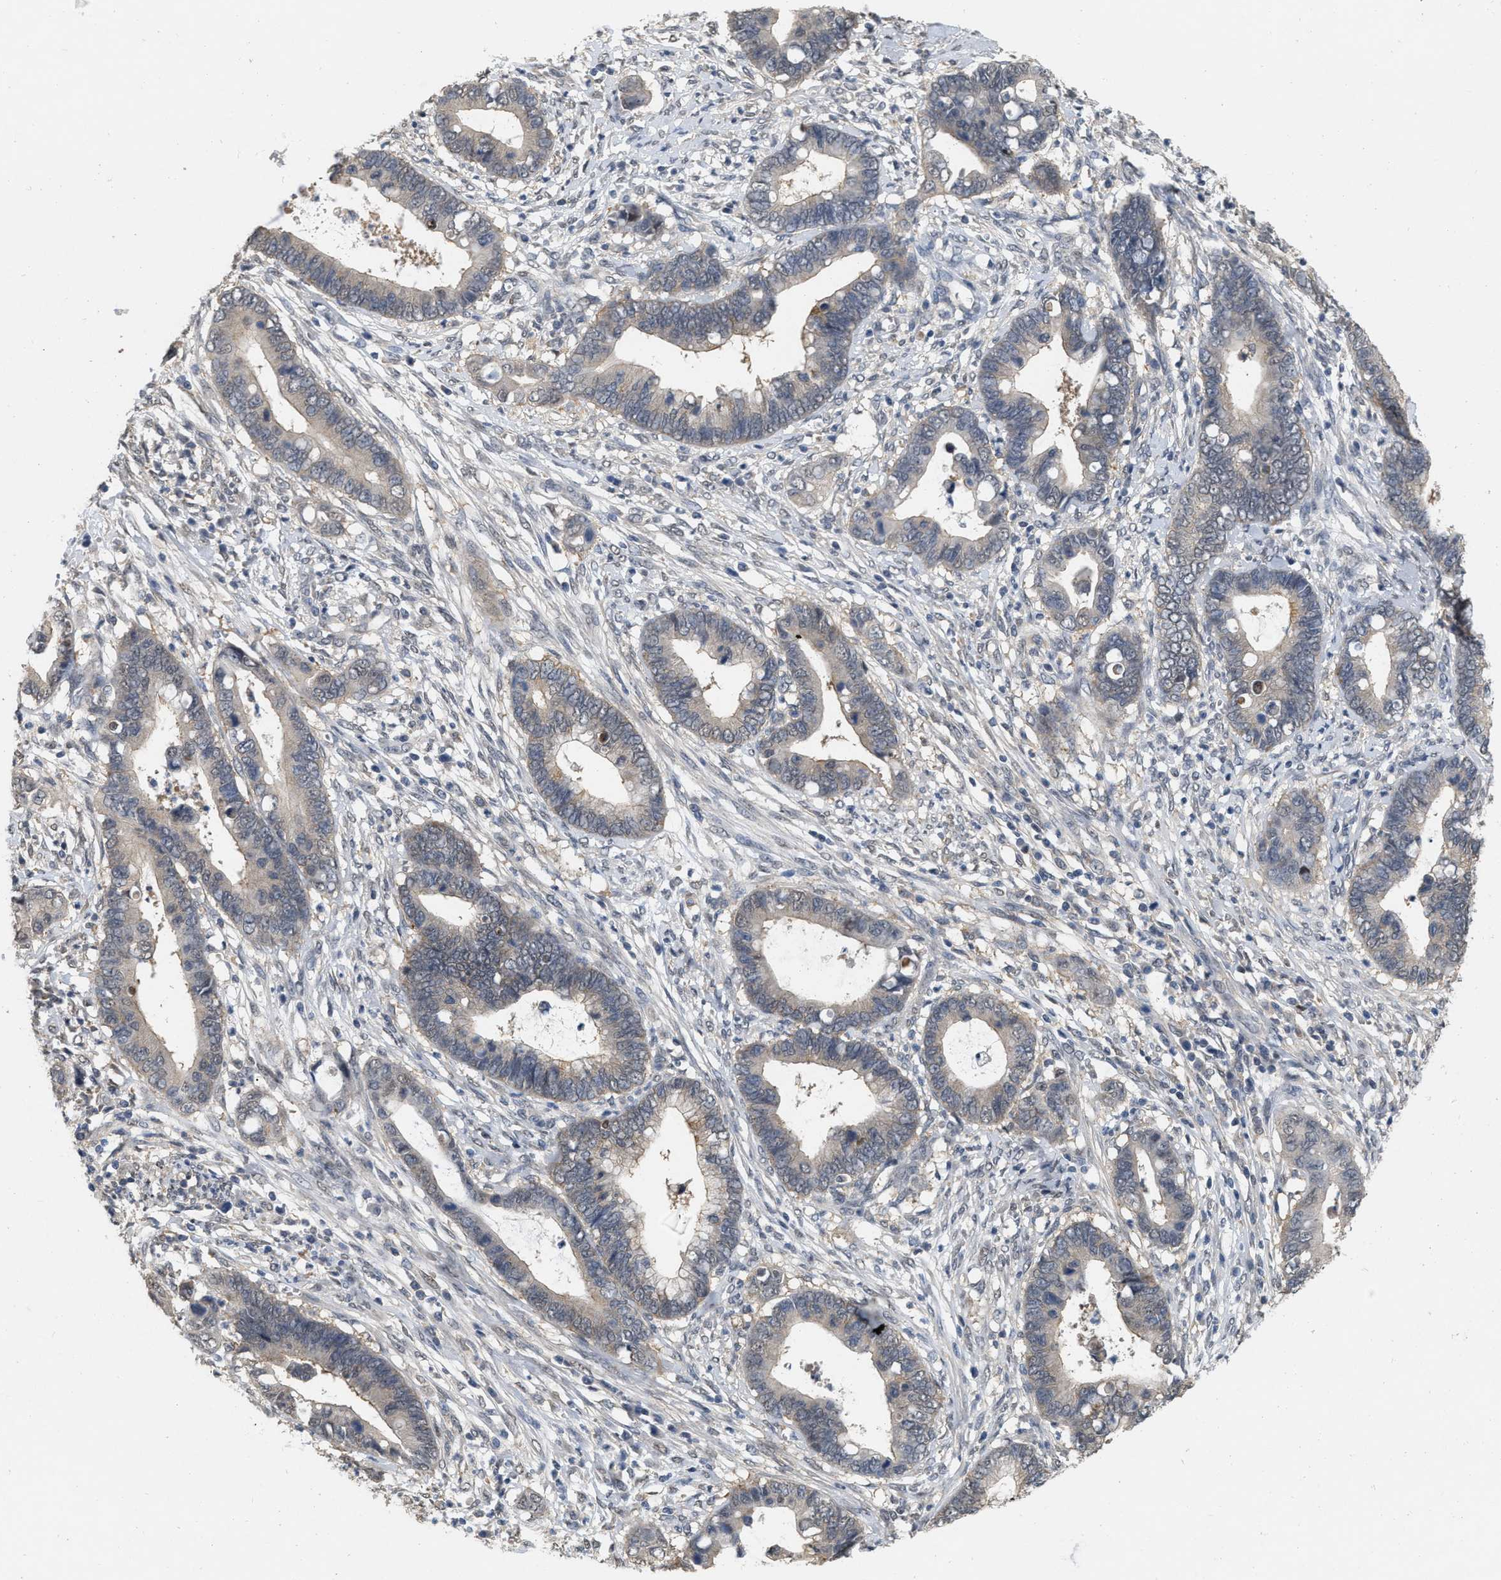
{"staining": {"intensity": "weak", "quantity": "<25%", "location": "cytoplasmic/membranous"}, "tissue": "cervical cancer", "cell_type": "Tumor cells", "image_type": "cancer", "snomed": [{"axis": "morphology", "description": "Adenocarcinoma, NOS"}, {"axis": "topography", "description": "Cervix"}], "caption": "The IHC image has no significant expression in tumor cells of cervical cancer tissue. The staining was performed using DAB to visualize the protein expression in brown, while the nuclei were stained in blue with hematoxylin (Magnification: 20x).", "gene": "RUVBL1", "patient": {"sex": "female", "age": 44}}